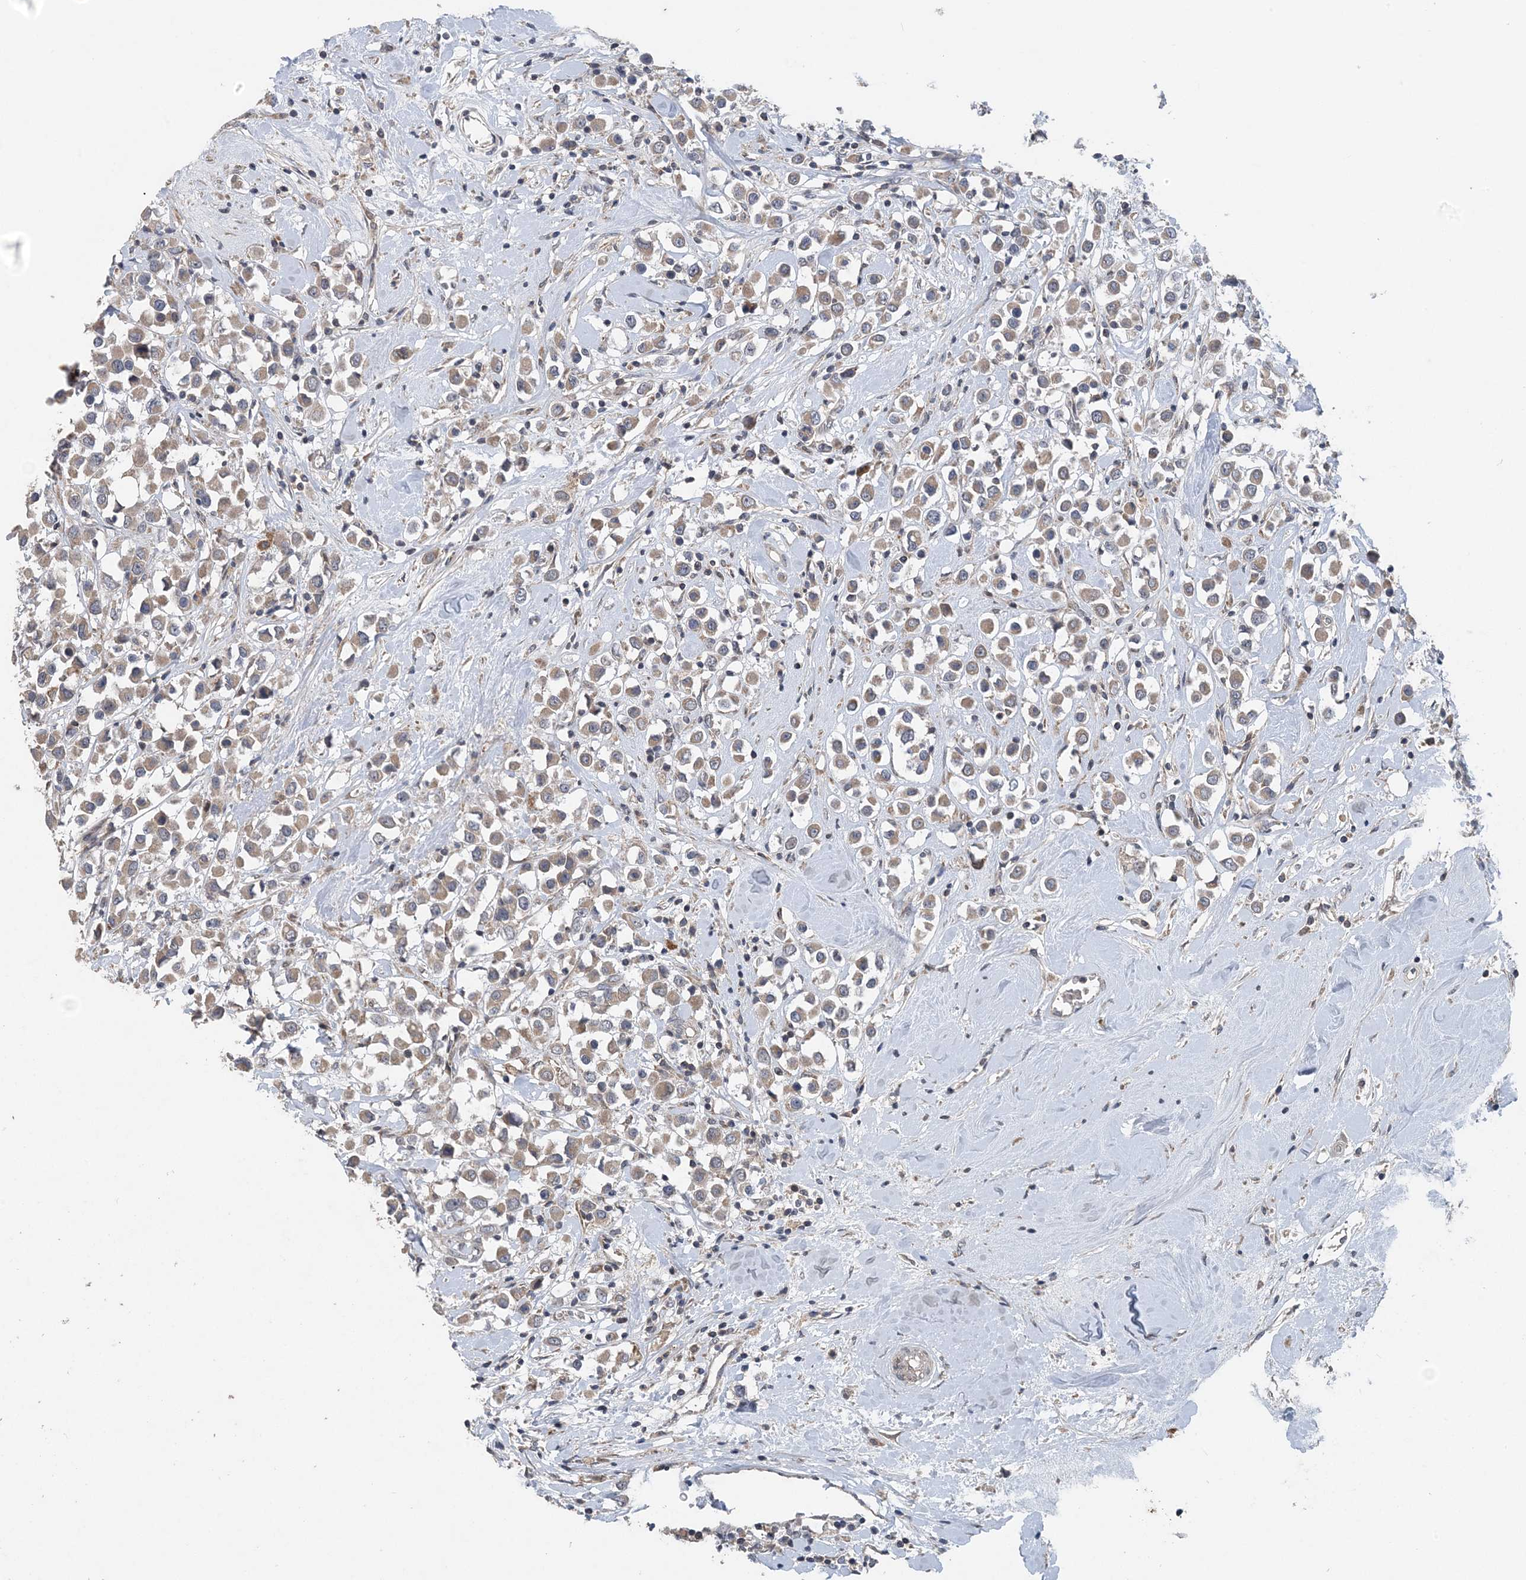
{"staining": {"intensity": "weak", "quantity": ">75%", "location": "cytoplasmic/membranous"}, "tissue": "breast cancer", "cell_type": "Tumor cells", "image_type": "cancer", "snomed": [{"axis": "morphology", "description": "Duct carcinoma"}, {"axis": "topography", "description": "Breast"}], "caption": "Protein expression analysis of infiltrating ductal carcinoma (breast) shows weak cytoplasmic/membranous expression in approximately >75% of tumor cells.", "gene": "MYO9B", "patient": {"sex": "female", "age": 61}}